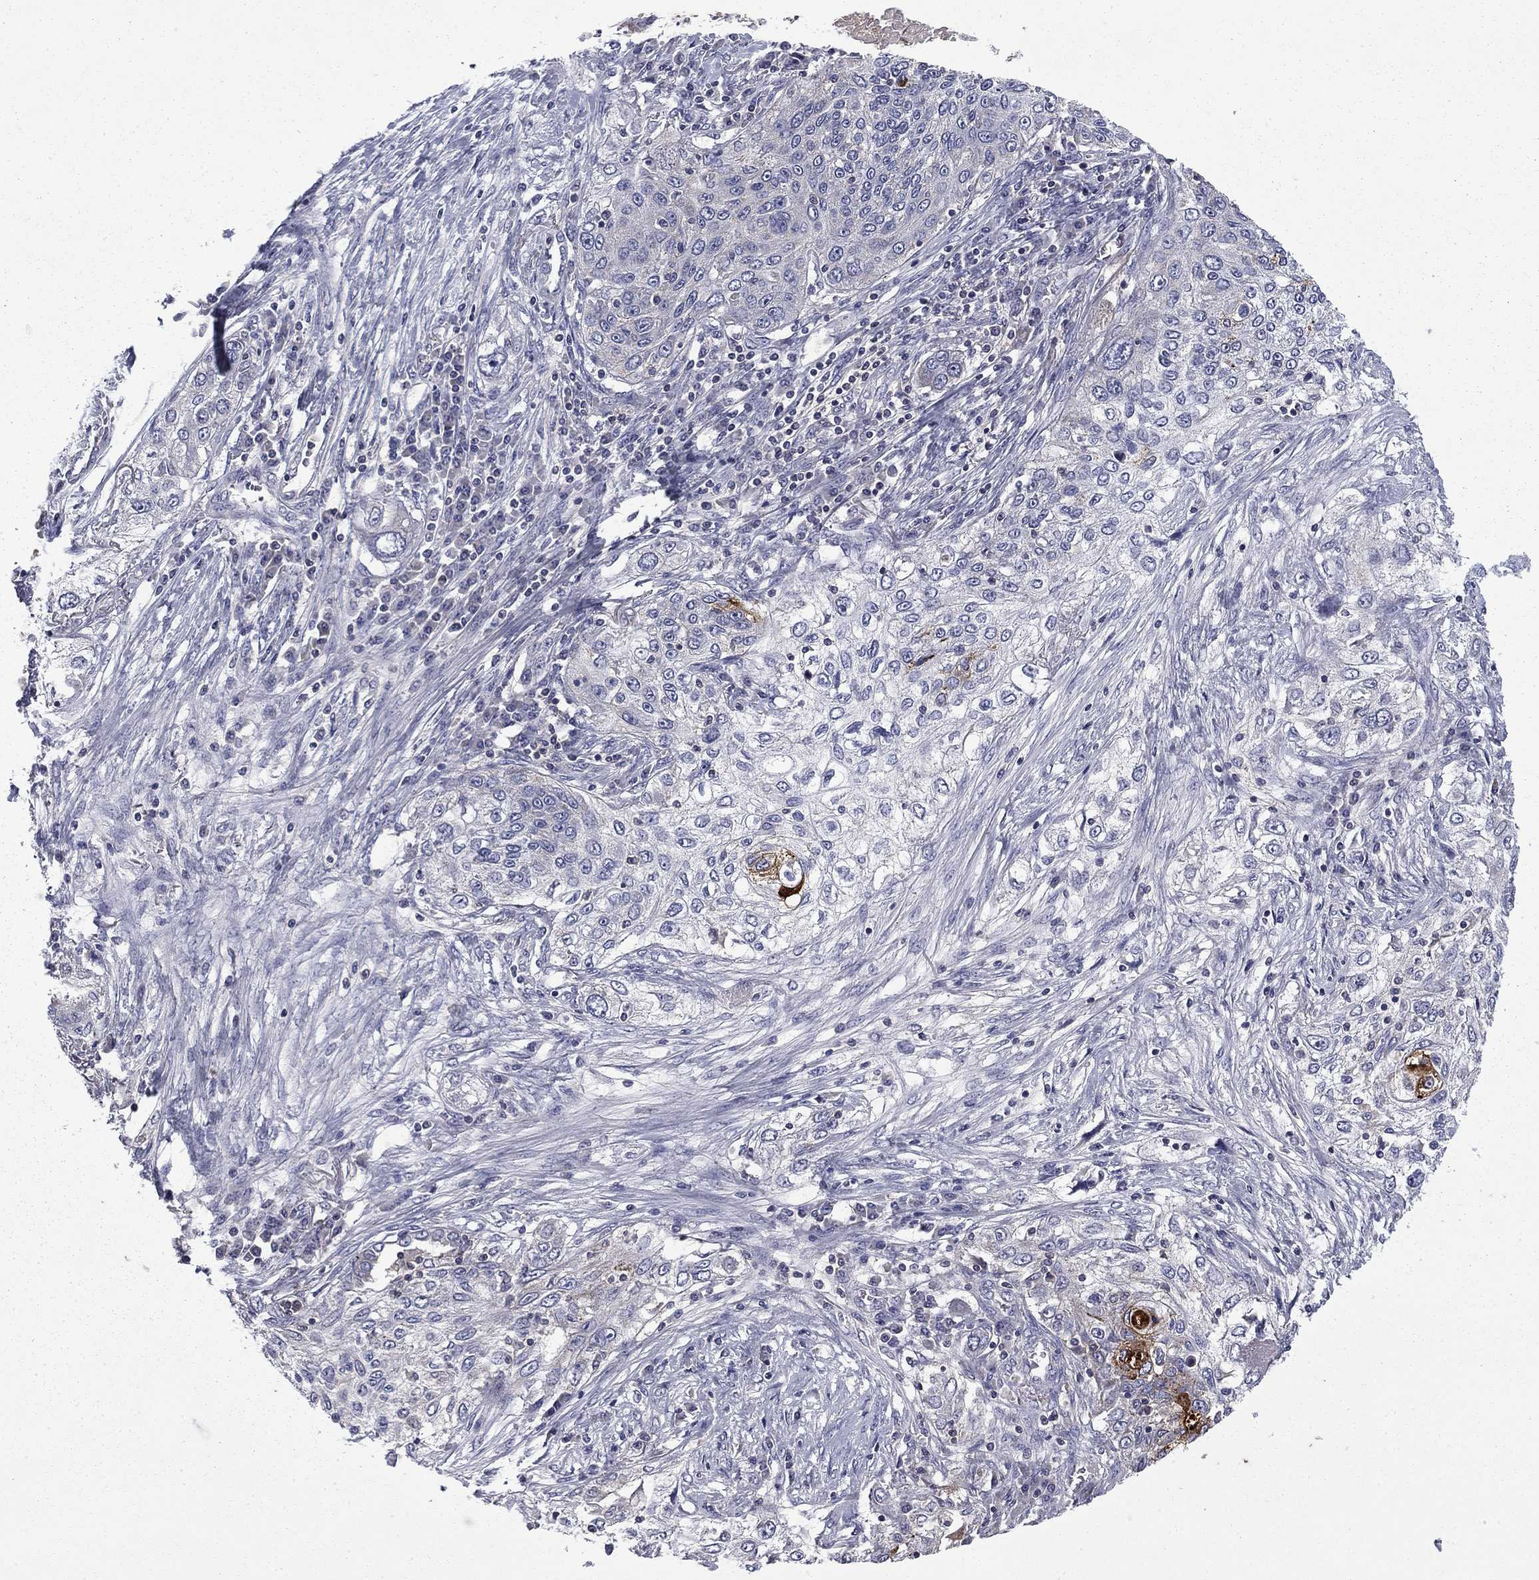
{"staining": {"intensity": "moderate", "quantity": "<25%", "location": "cytoplasmic/membranous"}, "tissue": "lung cancer", "cell_type": "Tumor cells", "image_type": "cancer", "snomed": [{"axis": "morphology", "description": "Squamous cell carcinoma, NOS"}, {"axis": "topography", "description": "Lung"}], "caption": "Immunohistochemical staining of lung squamous cell carcinoma demonstrates low levels of moderate cytoplasmic/membranous staining in about <25% of tumor cells. The protein of interest is stained brown, and the nuclei are stained in blue (DAB IHC with brightfield microscopy, high magnification).", "gene": "CEACAM7", "patient": {"sex": "female", "age": 69}}